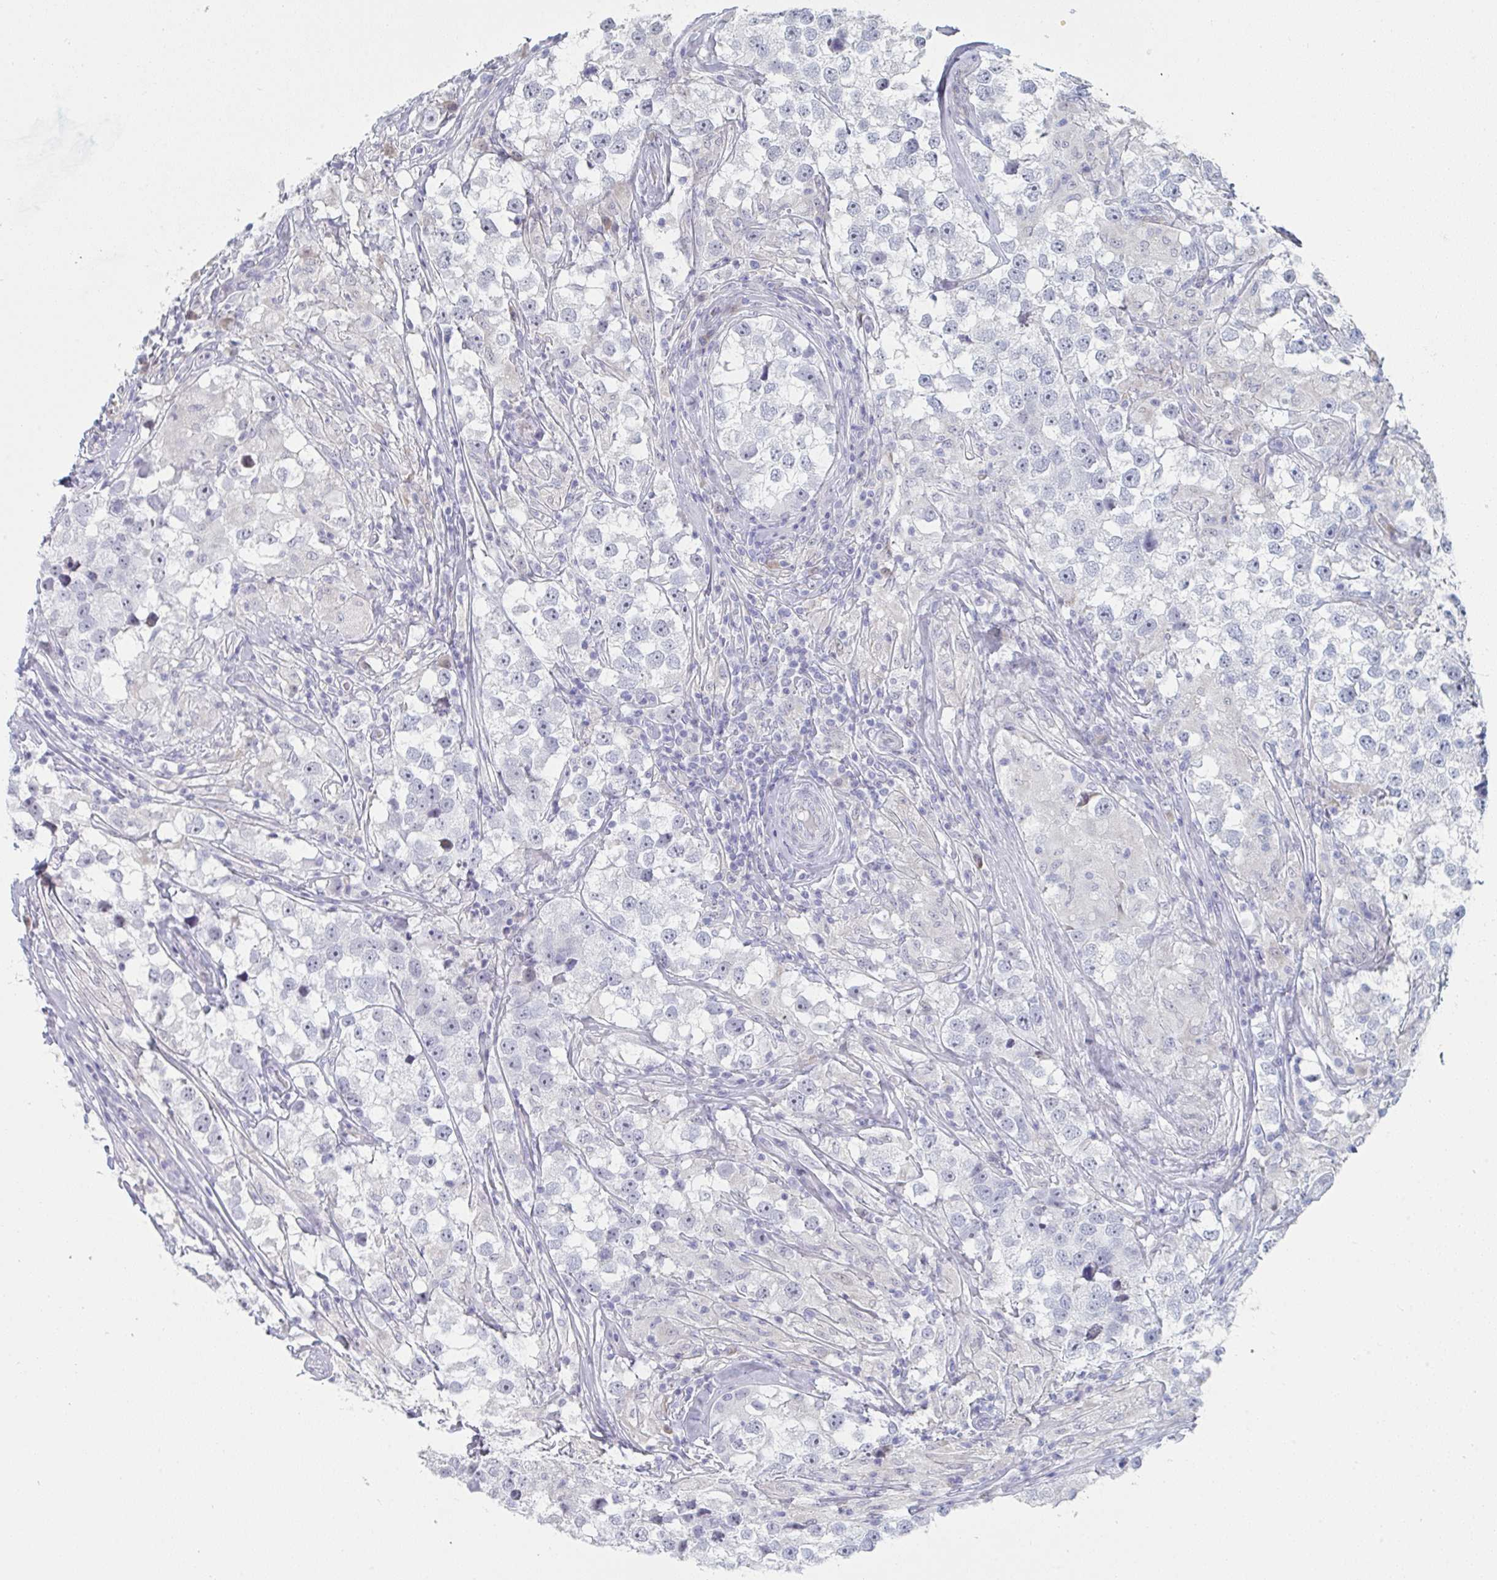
{"staining": {"intensity": "negative", "quantity": "none", "location": "none"}, "tissue": "testis cancer", "cell_type": "Tumor cells", "image_type": "cancer", "snomed": [{"axis": "morphology", "description": "Seminoma, NOS"}, {"axis": "topography", "description": "Testis"}], "caption": "High power microscopy micrograph of an immunohistochemistry micrograph of testis cancer (seminoma), revealing no significant expression in tumor cells.", "gene": "FOXA1", "patient": {"sex": "male", "age": 46}}